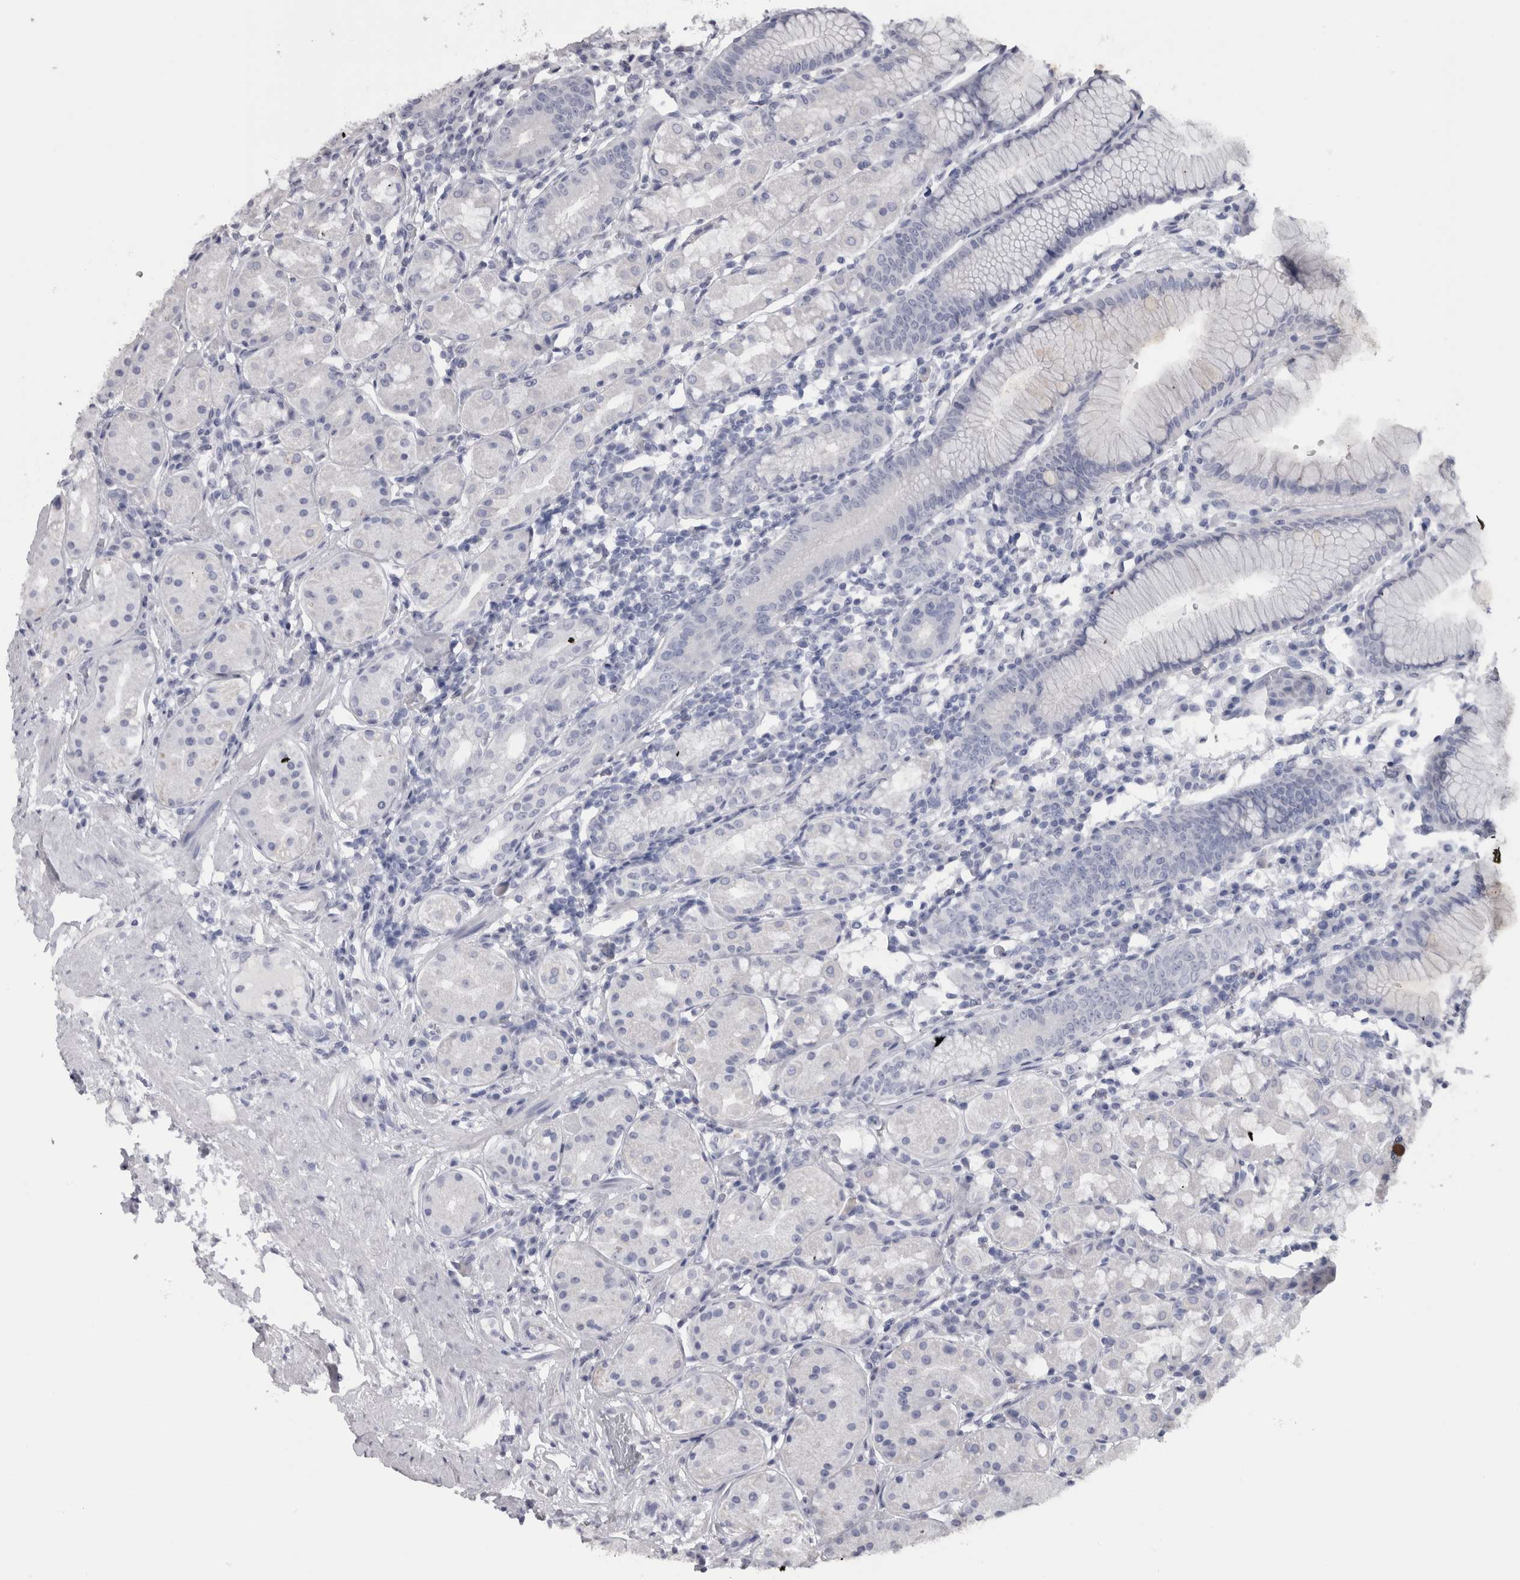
{"staining": {"intensity": "negative", "quantity": "none", "location": "none"}, "tissue": "stomach", "cell_type": "Glandular cells", "image_type": "normal", "snomed": [{"axis": "morphology", "description": "Normal tissue, NOS"}, {"axis": "topography", "description": "Stomach, lower"}], "caption": "Immunohistochemistry (IHC) of unremarkable human stomach displays no positivity in glandular cells.", "gene": "PTH", "patient": {"sex": "female", "age": 56}}